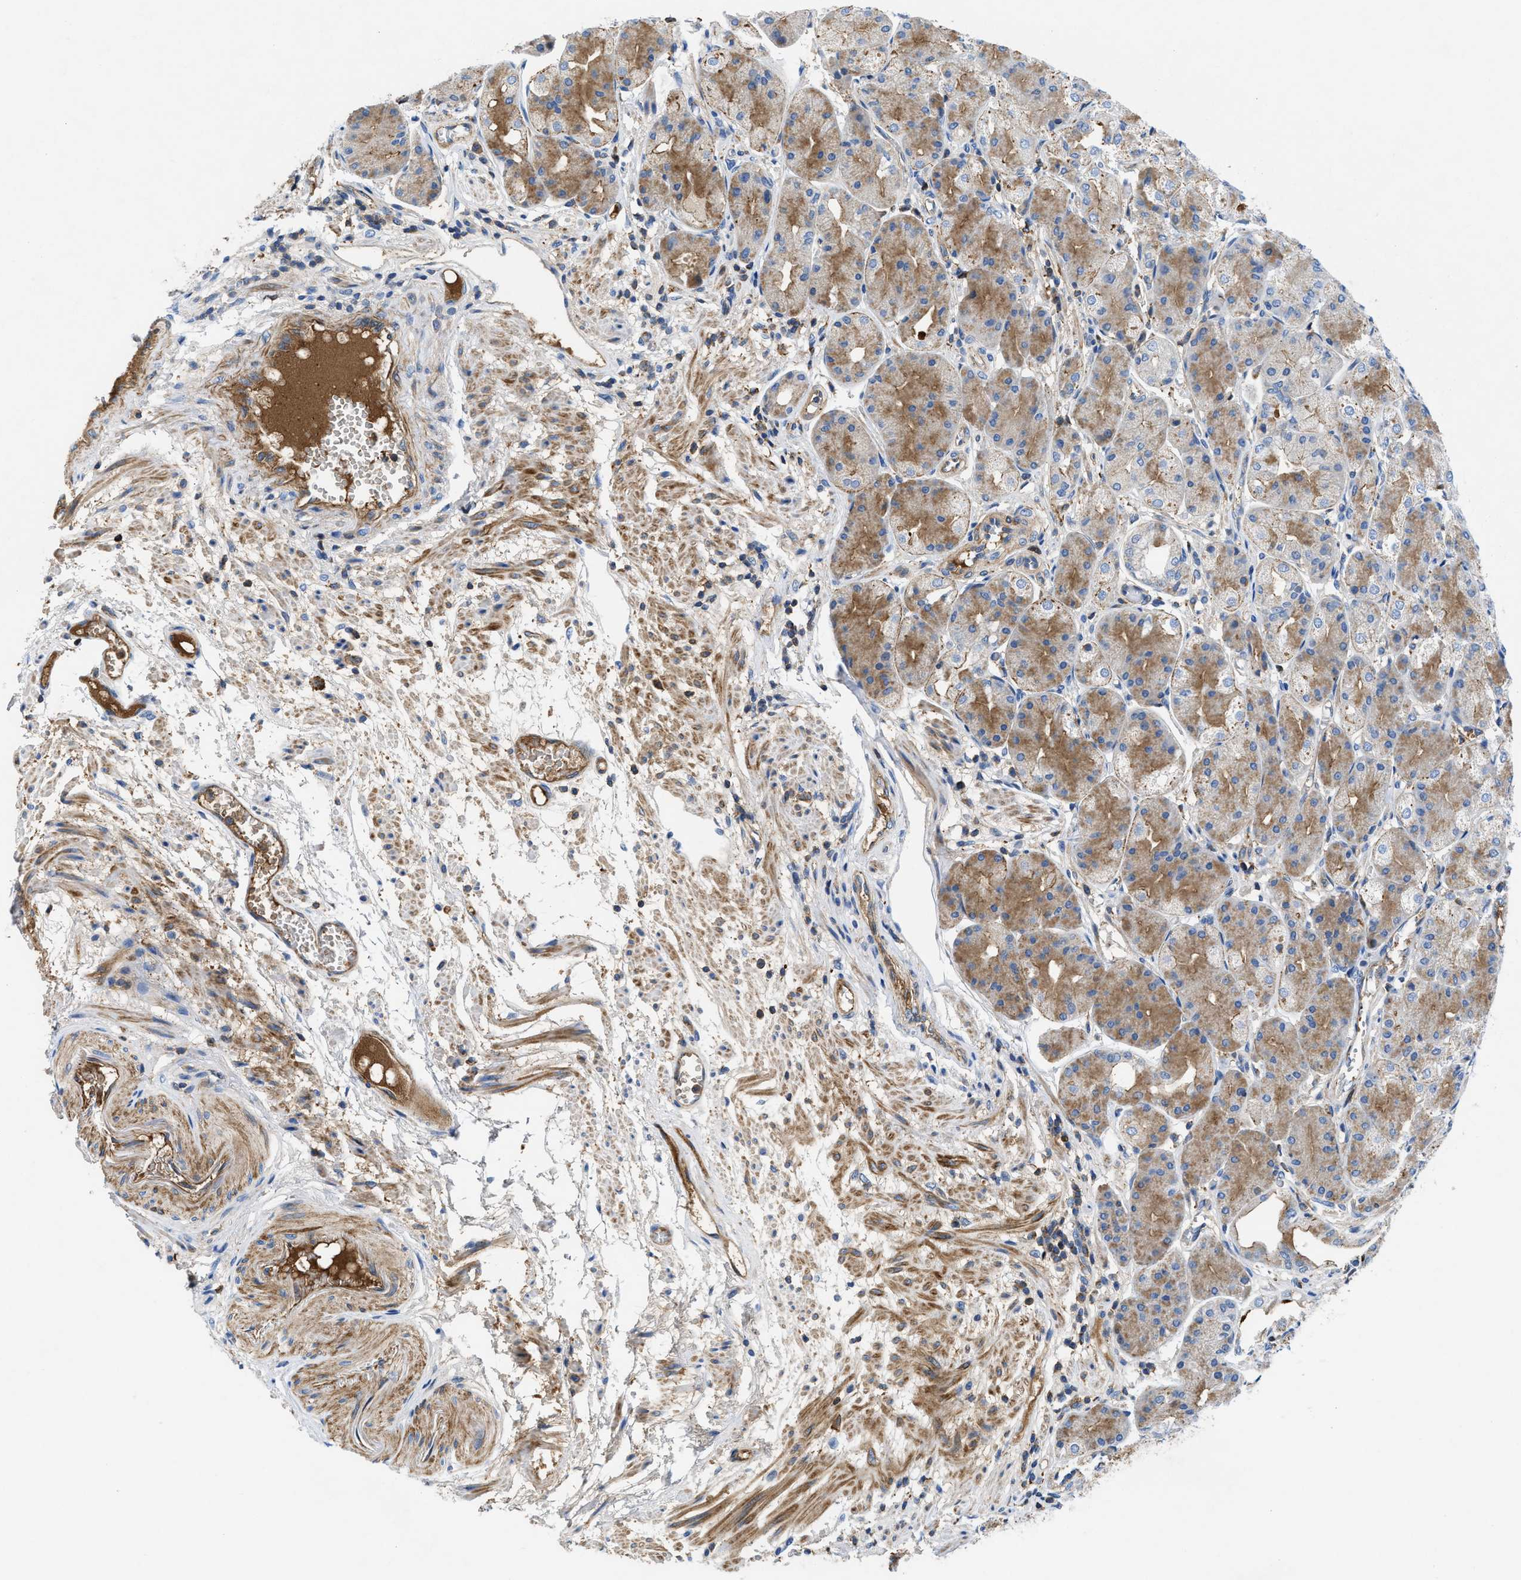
{"staining": {"intensity": "moderate", "quantity": "25%-75%", "location": "cytoplasmic/membranous"}, "tissue": "stomach", "cell_type": "Glandular cells", "image_type": "normal", "snomed": [{"axis": "morphology", "description": "Normal tissue, NOS"}, {"axis": "topography", "description": "Stomach, upper"}], "caption": "Brown immunohistochemical staining in benign stomach reveals moderate cytoplasmic/membranous staining in about 25%-75% of glandular cells. The protein is stained brown, and the nuclei are stained in blue (DAB (3,3'-diaminobenzidine) IHC with brightfield microscopy, high magnification).", "gene": "ATP6V0D1", "patient": {"sex": "male", "age": 72}}